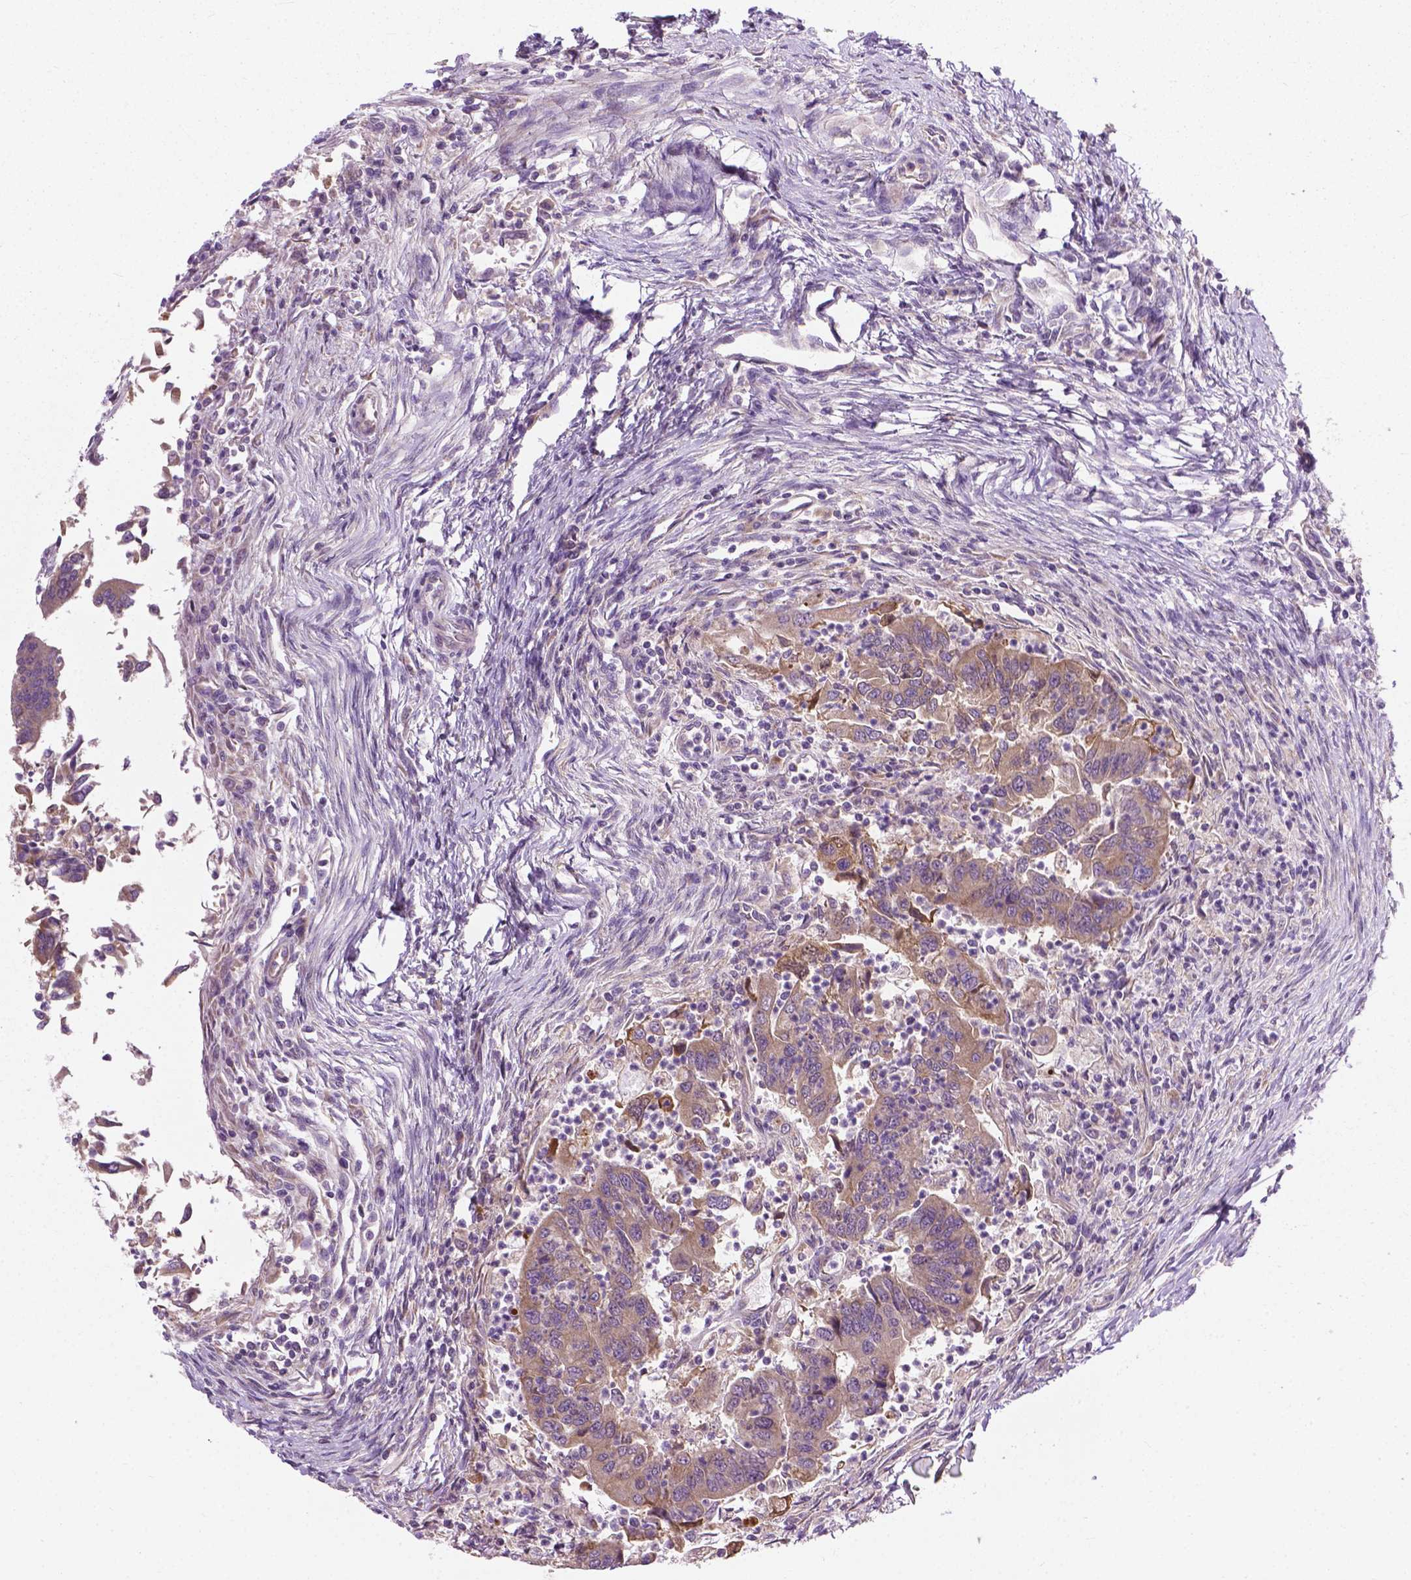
{"staining": {"intensity": "moderate", "quantity": ">75%", "location": "cytoplasmic/membranous"}, "tissue": "colorectal cancer", "cell_type": "Tumor cells", "image_type": "cancer", "snomed": [{"axis": "morphology", "description": "Adenocarcinoma, NOS"}, {"axis": "topography", "description": "Colon"}], "caption": "Brown immunohistochemical staining in human colorectal cancer (adenocarcinoma) demonstrates moderate cytoplasmic/membranous staining in about >75% of tumor cells. (IHC, brightfield microscopy, high magnification).", "gene": "MZT1", "patient": {"sex": "female", "age": 67}}